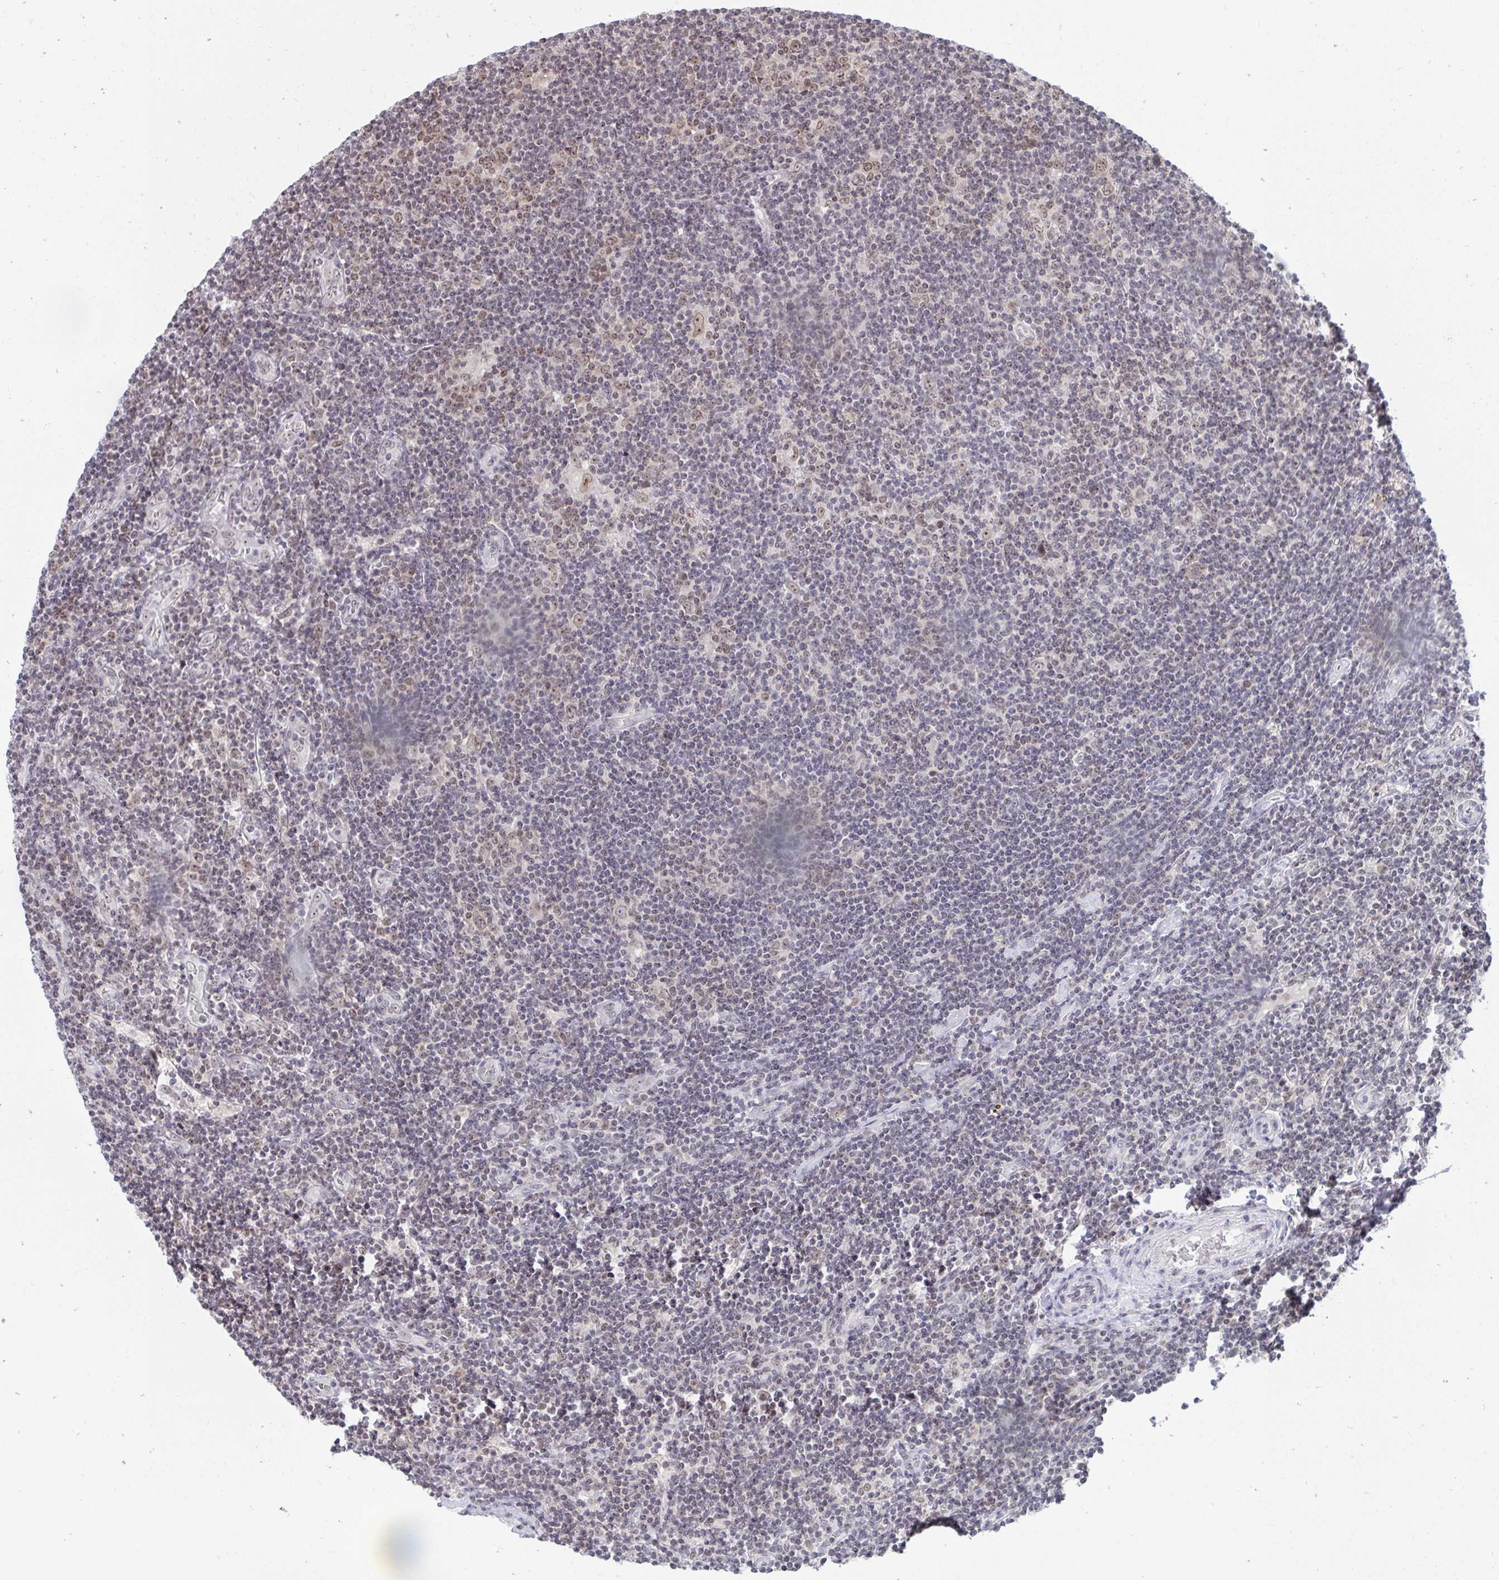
{"staining": {"intensity": "moderate", "quantity": "25%-75%", "location": "nuclear"}, "tissue": "lymphoma", "cell_type": "Tumor cells", "image_type": "cancer", "snomed": [{"axis": "morphology", "description": "Hodgkin's disease, NOS"}, {"axis": "topography", "description": "Lymph node"}], "caption": "Moderate nuclear protein positivity is present in about 25%-75% of tumor cells in Hodgkin's disease.", "gene": "TRIP12", "patient": {"sex": "male", "age": 40}}